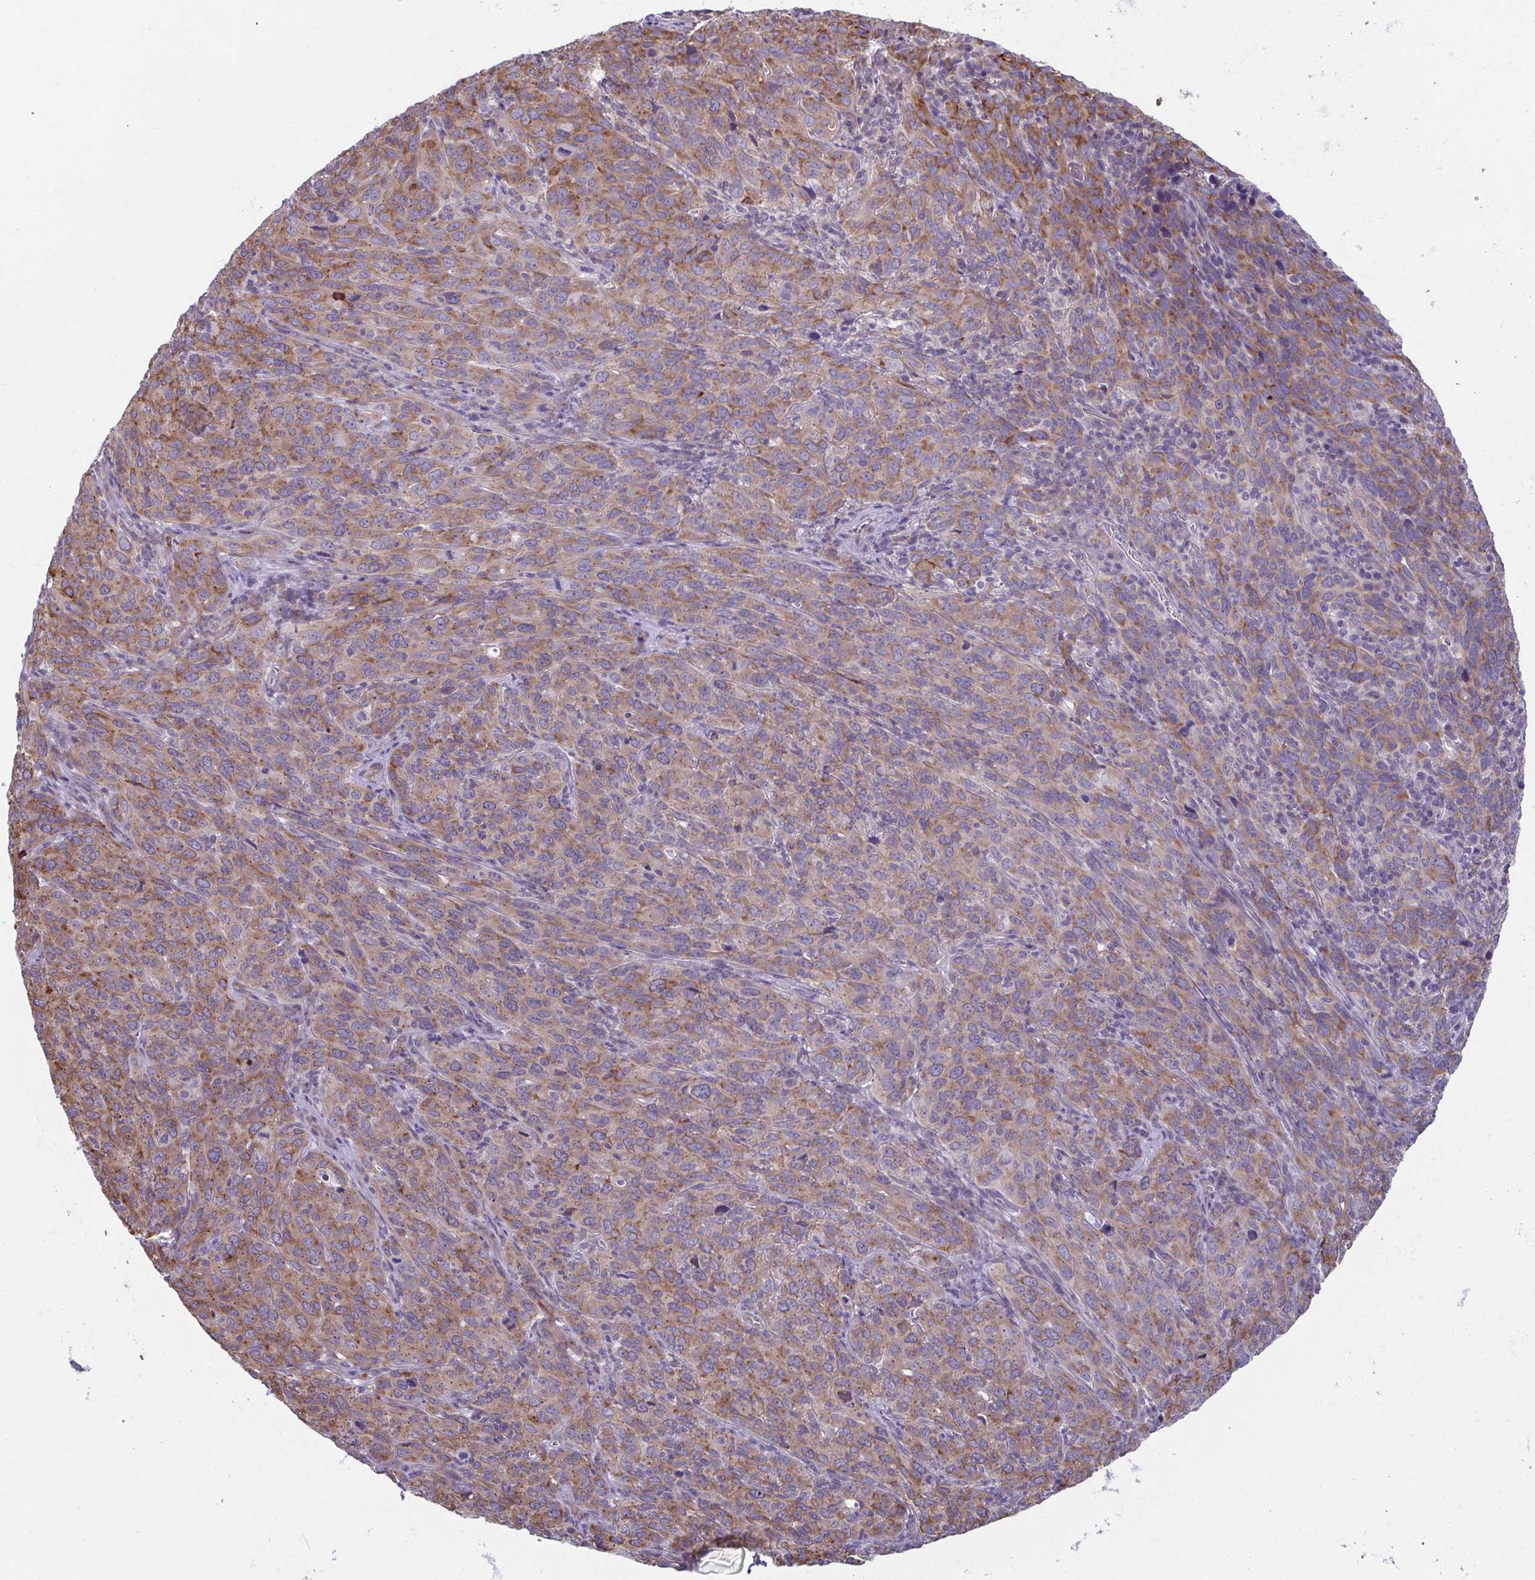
{"staining": {"intensity": "moderate", "quantity": ">75%", "location": "cytoplasmic/membranous"}, "tissue": "cervical cancer", "cell_type": "Tumor cells", "image_type": "cancer", "snomed": [{"axis": "morphology", "description": "Normal tissue, NOS"}, {"axis": "morphology", "description": "Squamous cell carcinoma, NOS"}, {"axis": "topography", "description": "Cervix"}], "caption": "Immunohistochemistry of squamous cell carcinoma (cervical) shows medium levels of moderate cytoplasmic/membranous expression in about >75% of tumor cells.", "gene": "TMEM108", "patient": {"sex": "female", "age": 51}}